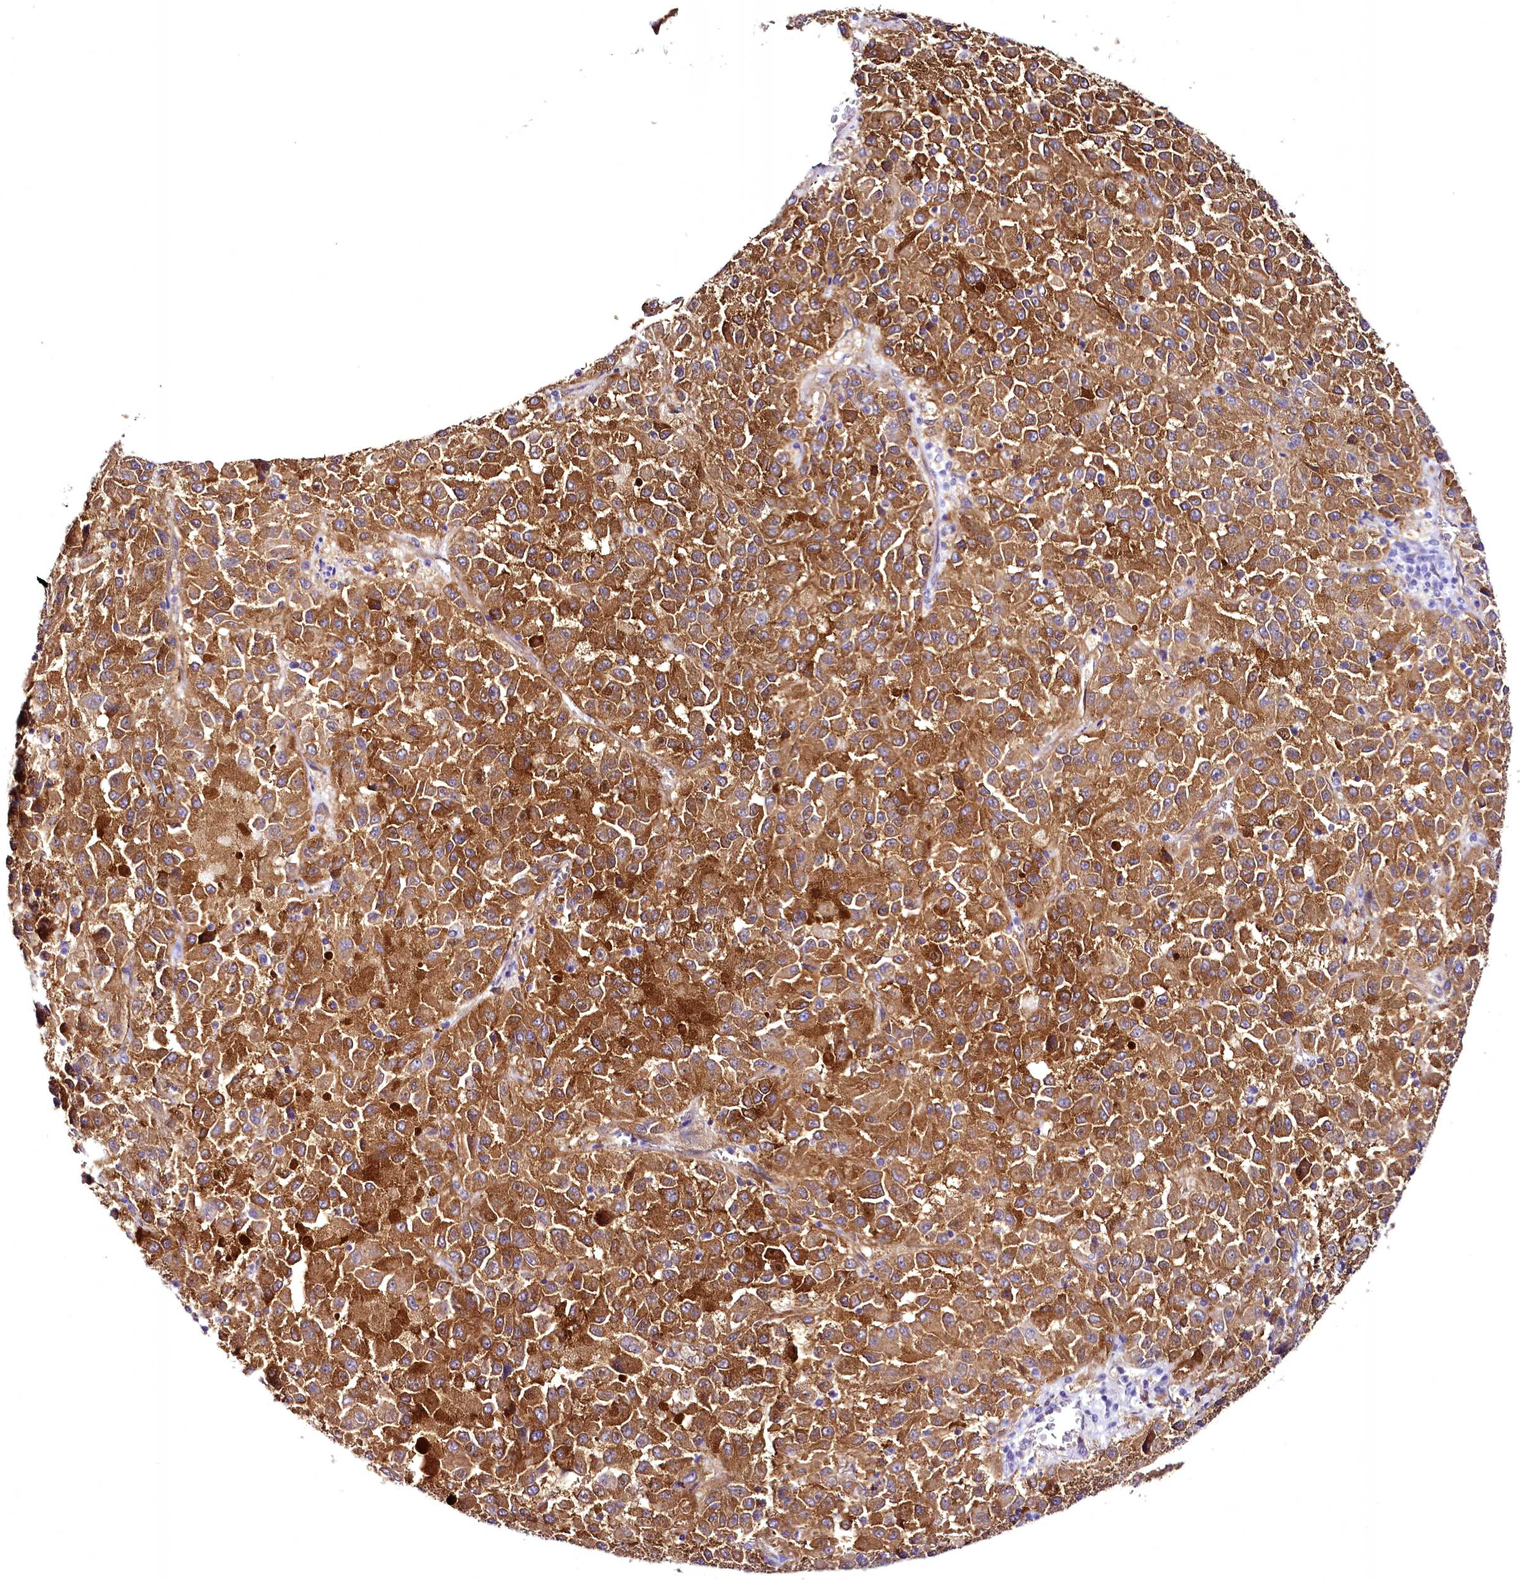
{"staining": {"intensity": "moderate", "quantity": ">75%", "location": "cytoplasmic/membranous"}, "tissue": "melanoma", "cell_type": "Tumor cells", "image_type": "cancer", "snomed": [{"axis": "morphology", "description": "Malignant melanoma, Metastatic site"}, {"axis": "topography", "description": "Lung"}], "caption": "Brown immunohistochemical staining in human melanoma reveals moderate cytoplasmic/membranous expression in approximately >75% of tumor cells.", "gene": "STXBP1", "patient": {"sex": "male", "age": 64}}